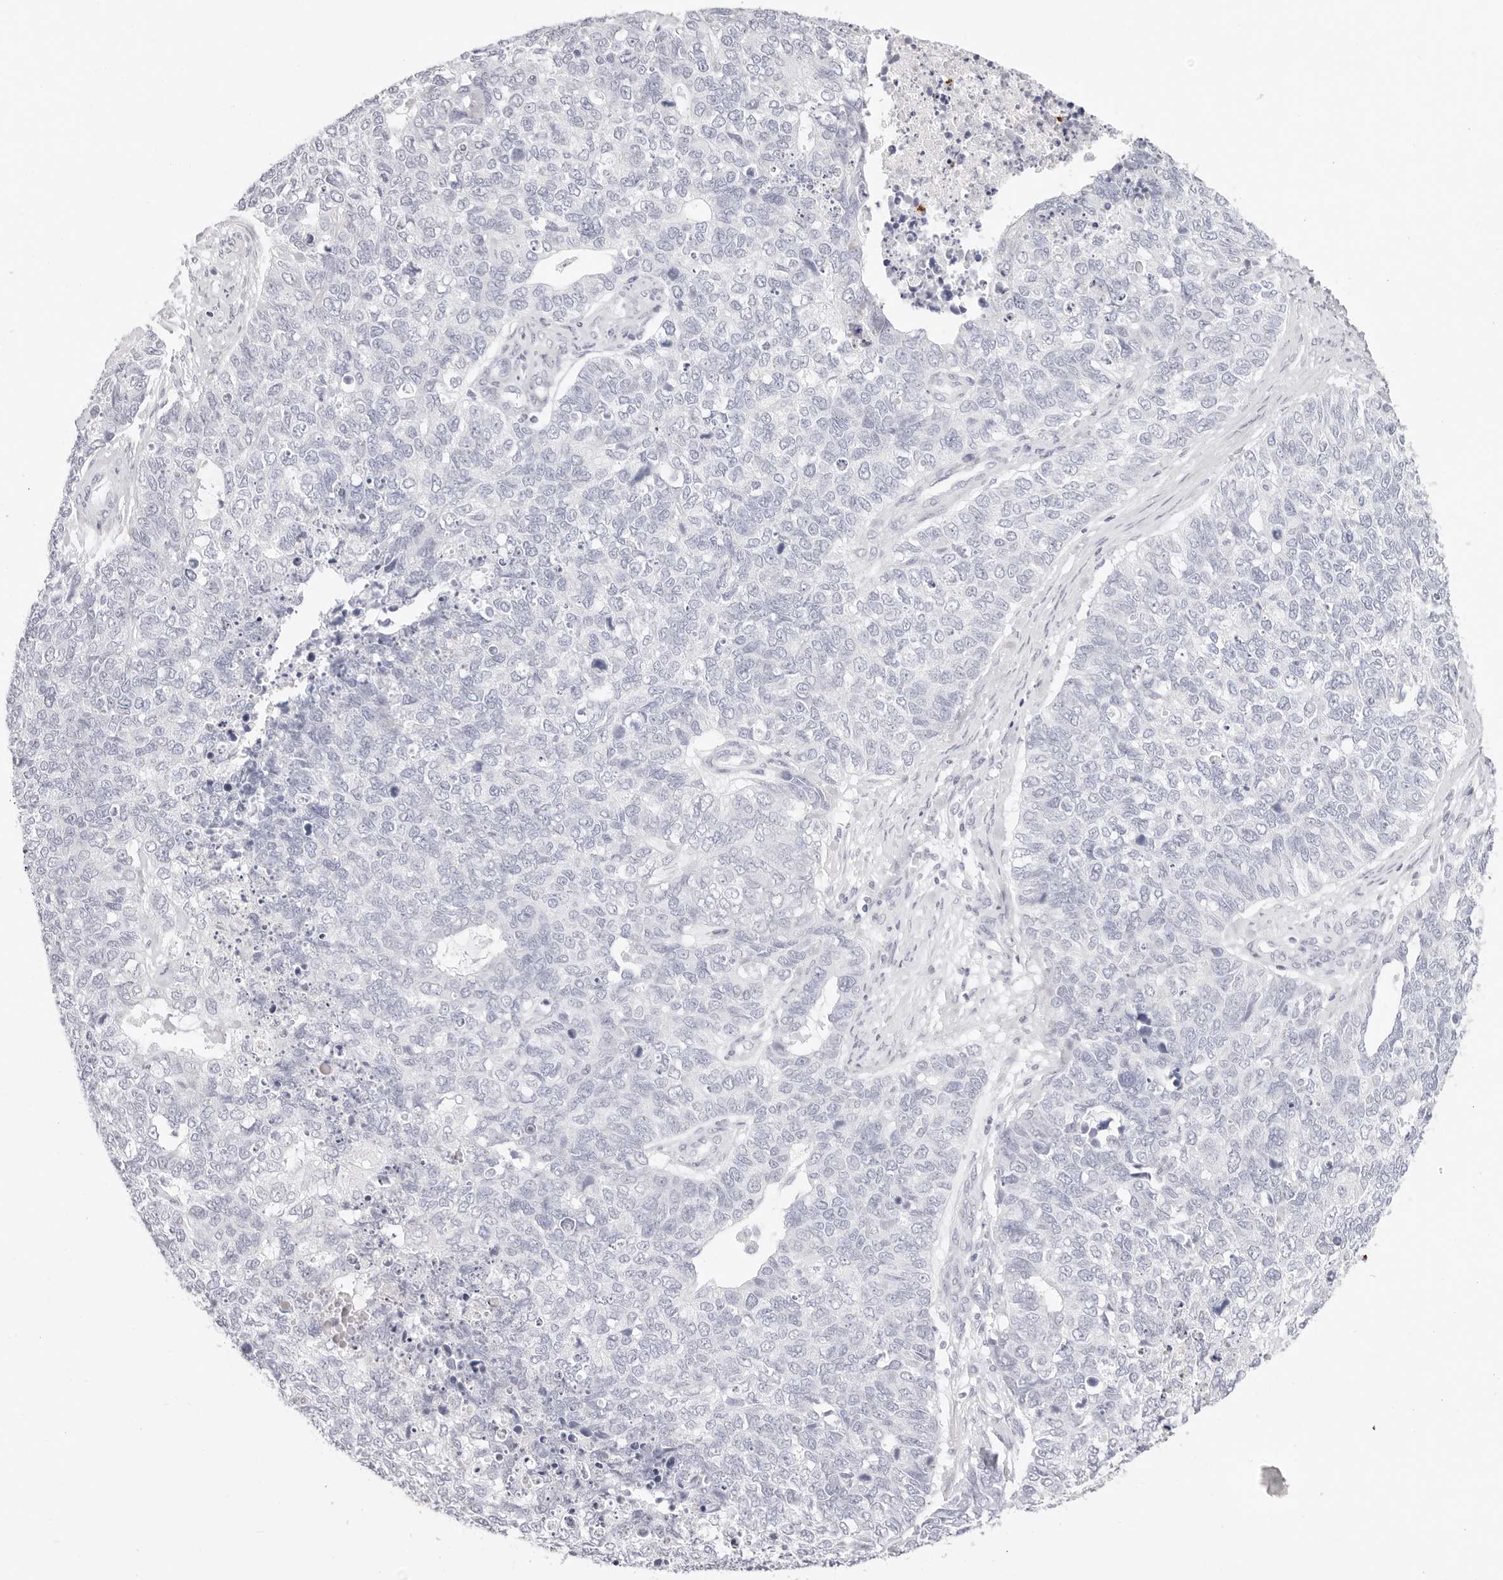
{"staining": {"intensity": "negative", "quantity": "none", "location": "none"}, "tissue": "cervical cancer", "cell_type": "Tumor cells", "image_type": "cancer", "snomed": [{"axis": "morphology", "description": "Squamous cell carcinoma, NOS"}, {"axis": "topography", "description": "Cervix"}], "caption": "Immunohistochemistry photomicrograph of squamous cell carcinoma (cervical) stained for a protein (brown), which shows no staining in tumor cells.", "gene": "CAMP", "patient": {"sex": "female", "age": 63}}